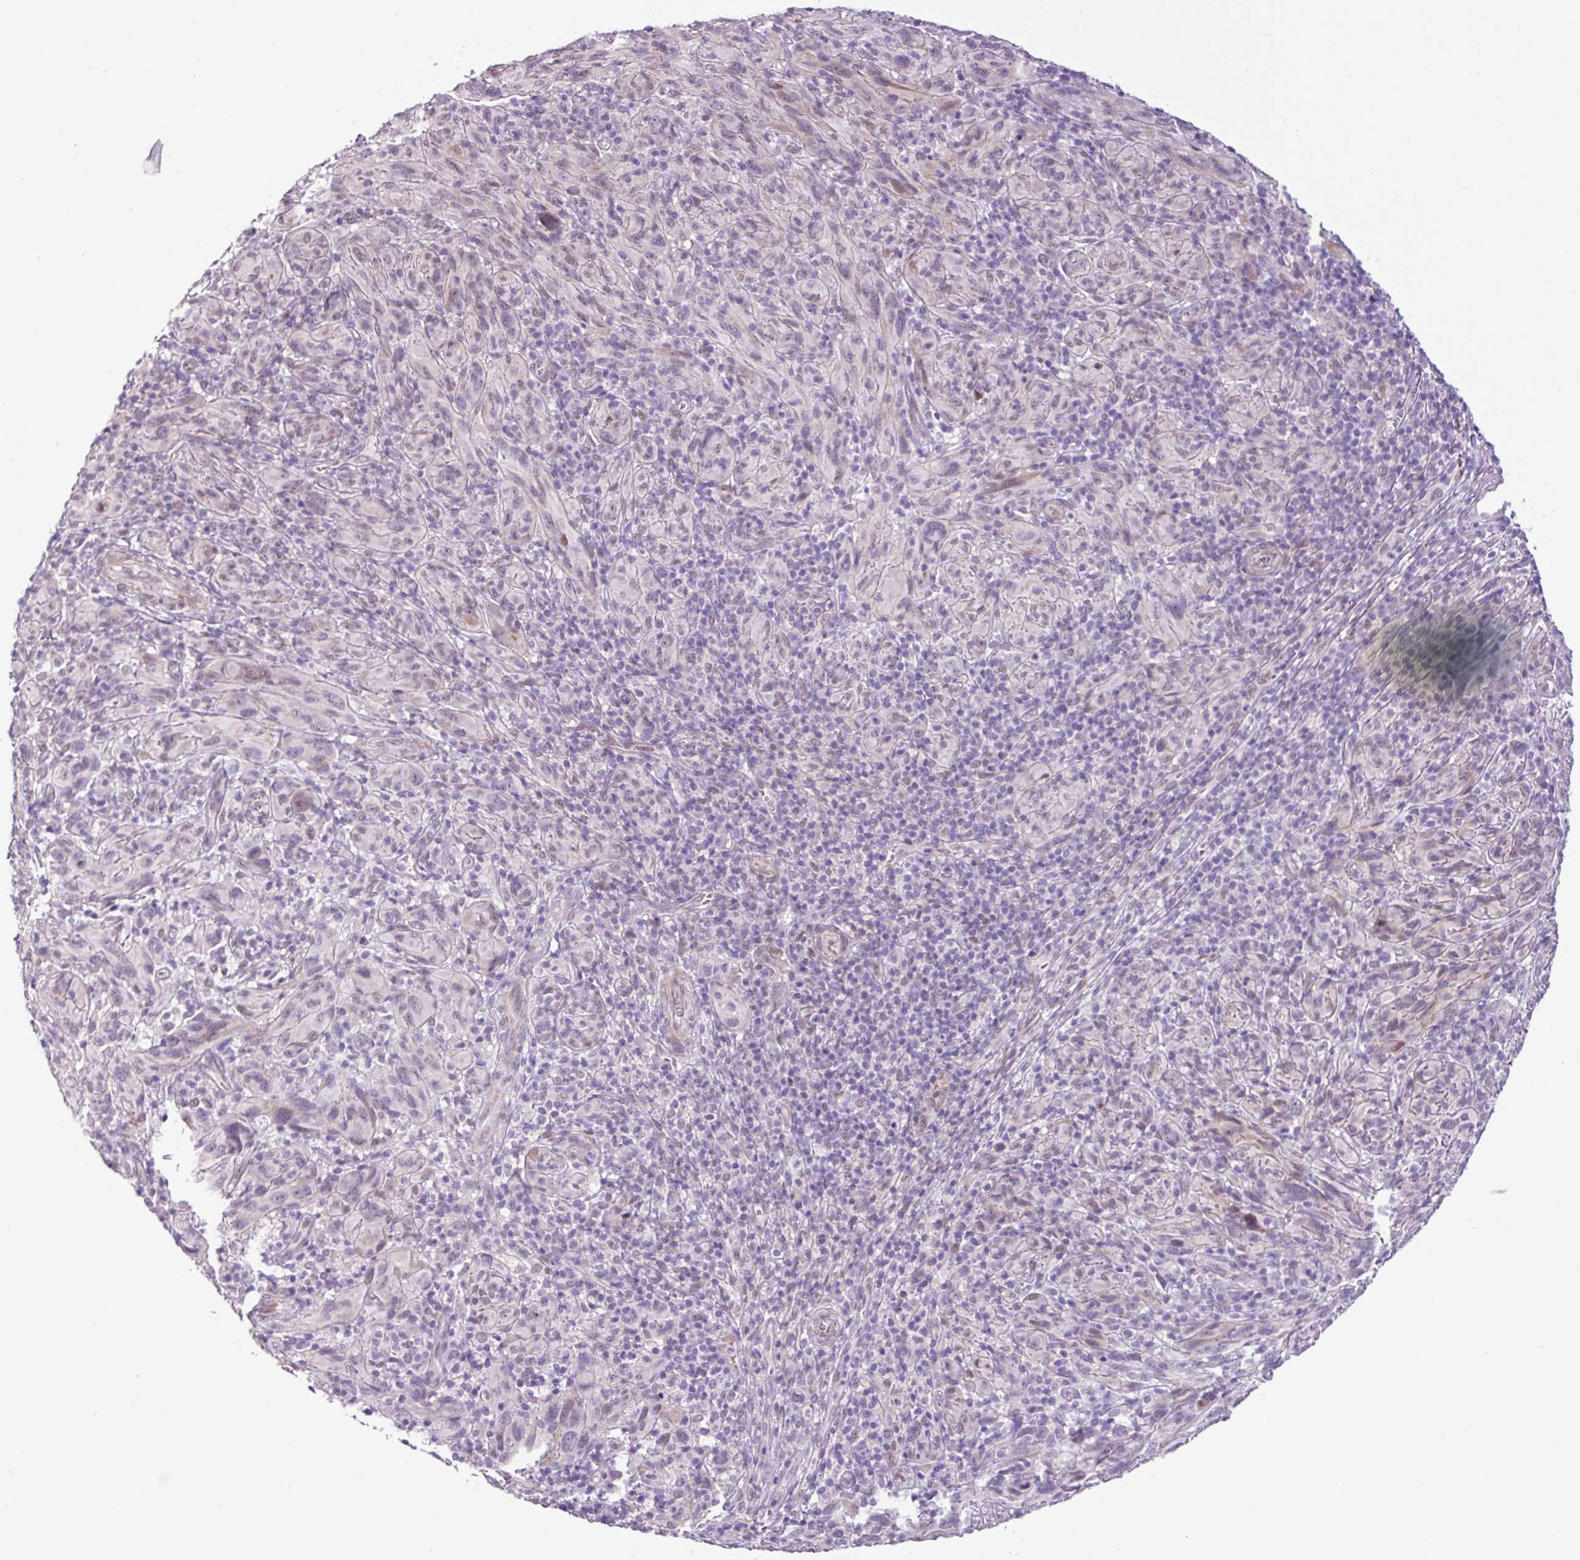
{"staining": {"intensity": "weak", "quantity": "25%-75%", "location": "nuclear"}, "tissue": "melanoma", "cell_type": "Tumor cells", "image_type": "cancer", "snomed": [{"axis": "morphology", "description": "Malignant melanoma, NOS"}, {"axis": "topography", "description": "Skin of head"}], "caption": "Malignant melanoma tissue displays weak nuclear positivity in approximately 25%-75% of tumor cells, visualized by immunohistochemistry.", "gene": "YLPM1", "patient": {"sex": "male", "age": 96}}